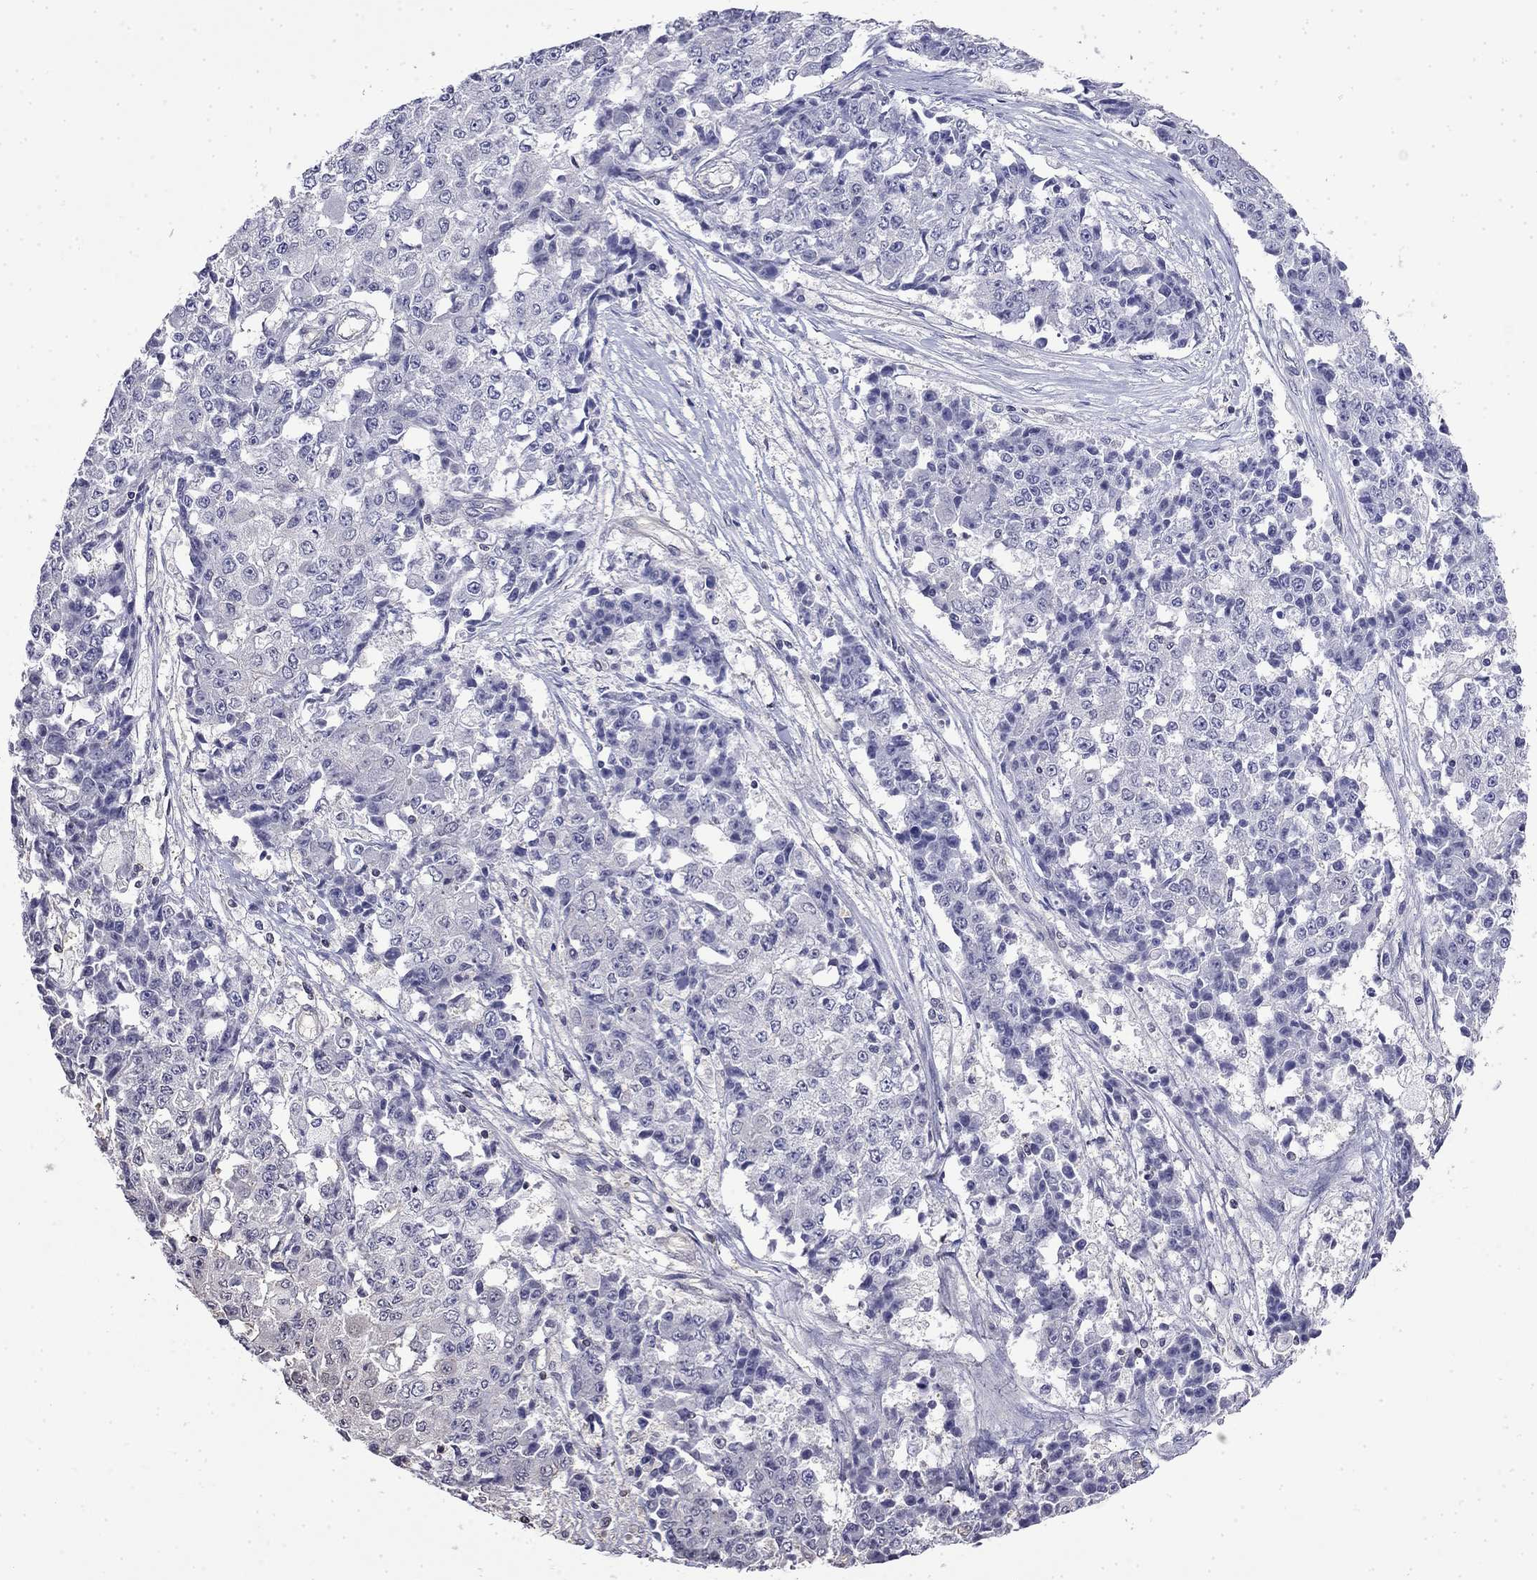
{"staining": {"intensity": "negative", "quantity": "none", "location": "none"}, "tissue": "ovarian cancer", "cell_type": "Tumor cells", "image_type": "cancer", "snomed": [{"axis": "morphology", "description": "Carcinoma, endometroid"}, {"axis": "topography", "description": "Ovary"}], "caption": "Immunohistochemistry (IHC) micrograph of neoplastic tissue: ovarian cancer (endometroid carcinoma) stained with DAB (3,3'-diaminobenzidine) shows no significant protein expression in tumor cells.", "gene": "GUCA1B", "patient": {"sex": "female", "age": 42}}